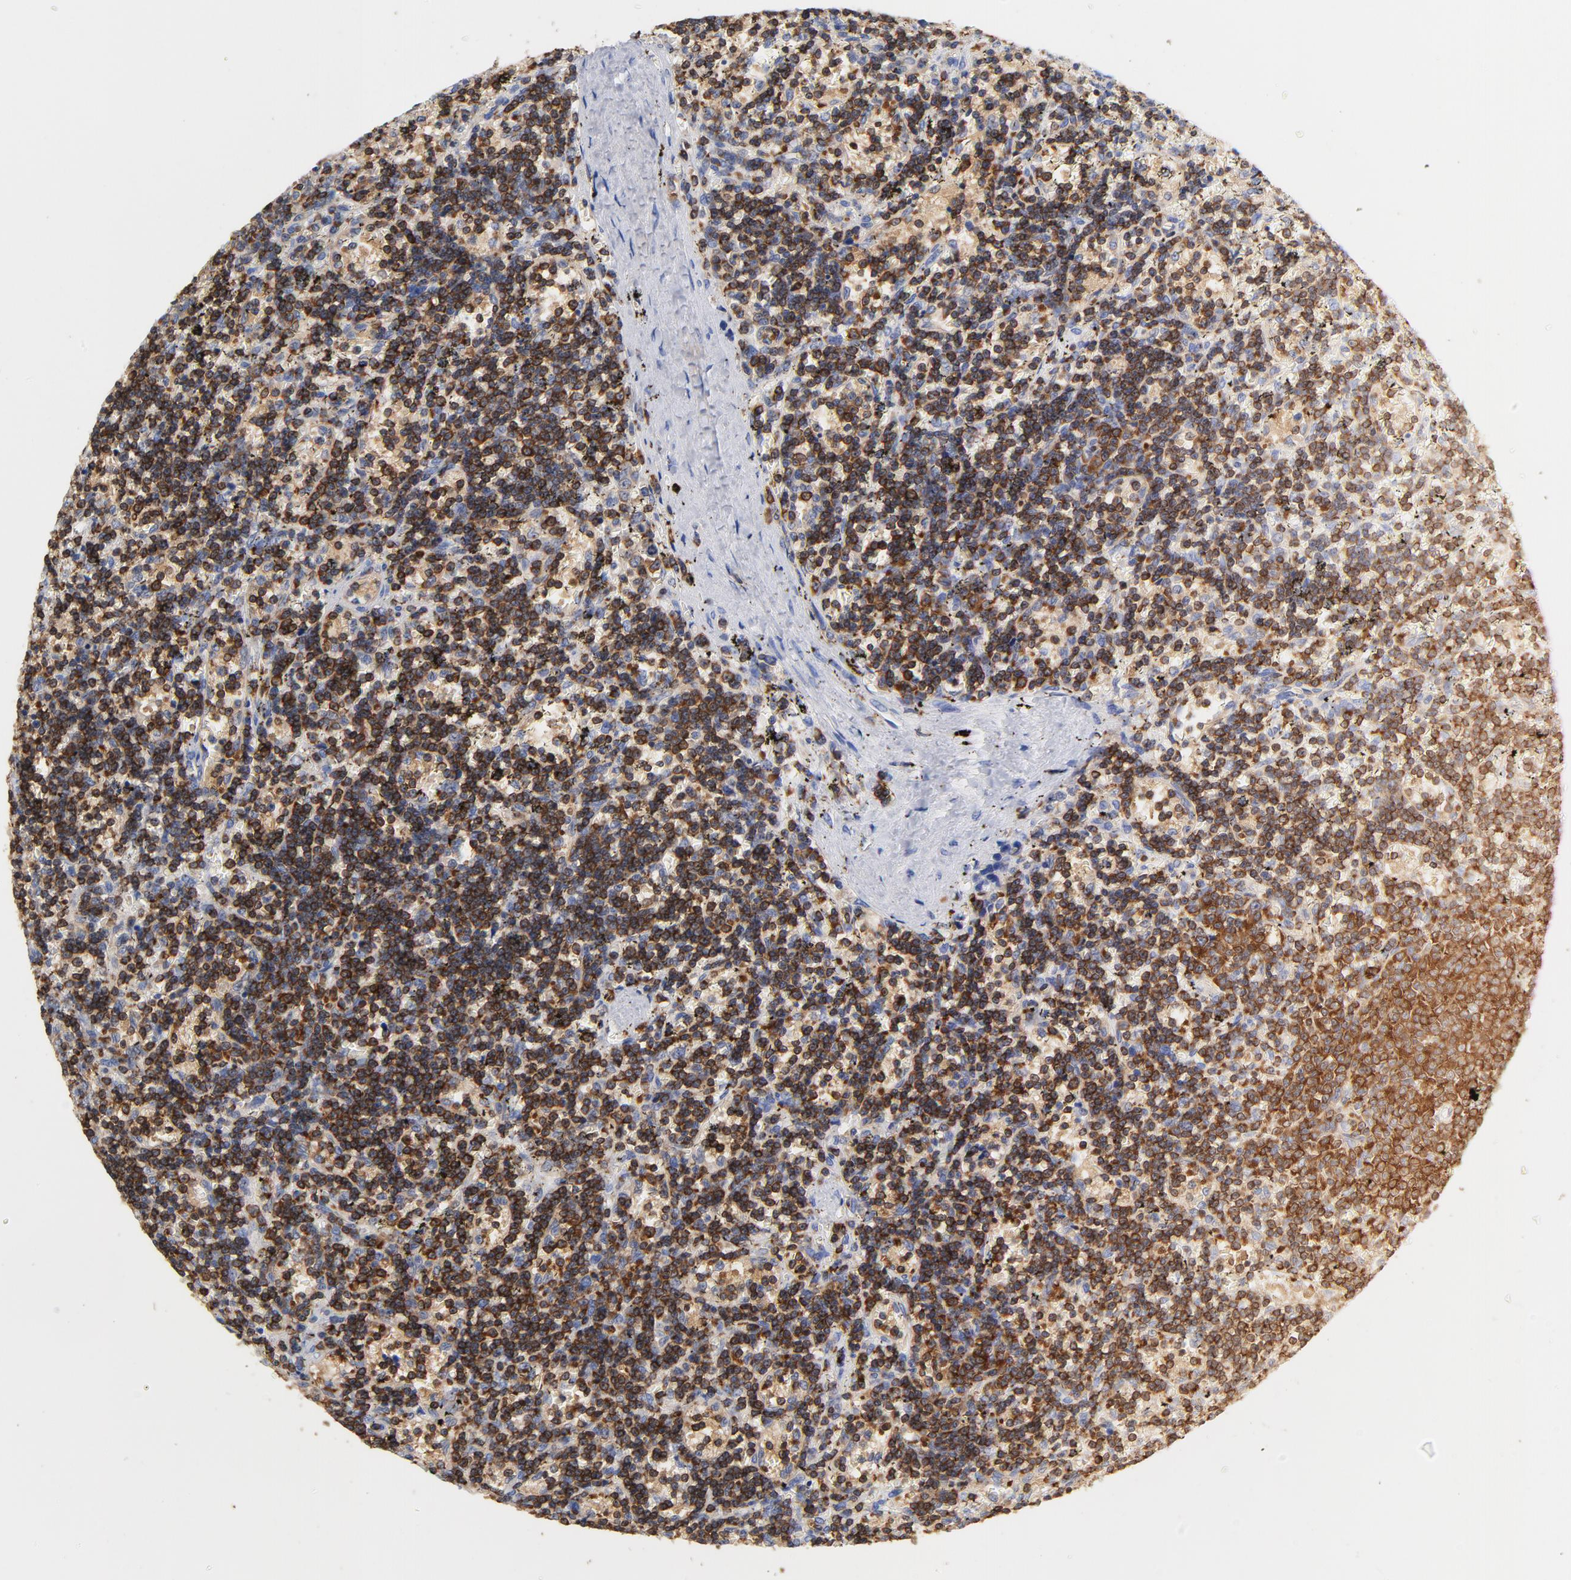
{"staining": {"intensity": "strong", "quantity": ">75%", "location": "cytoplasmic/membranous"}, "tissue": "lymphoma", "cell_type": "Tumor cells", "image_type": "cancer", "snomed": [{"axis": "morphology", "description": "Malignant lymphoma, non-Hodgkin's type, Low grade"}, {"axis": "topography", "description": "Spleen"}], "caption": "Approximately >75% of tumor cells in low-grade malignant lymphoma, non-Hodgkin's type show strong cytoplasmic/membranous protein expression as visualized by brown immunohistochemical staining.", "gene": "EZR", "patient": {"sex": "male", "age": 60}}